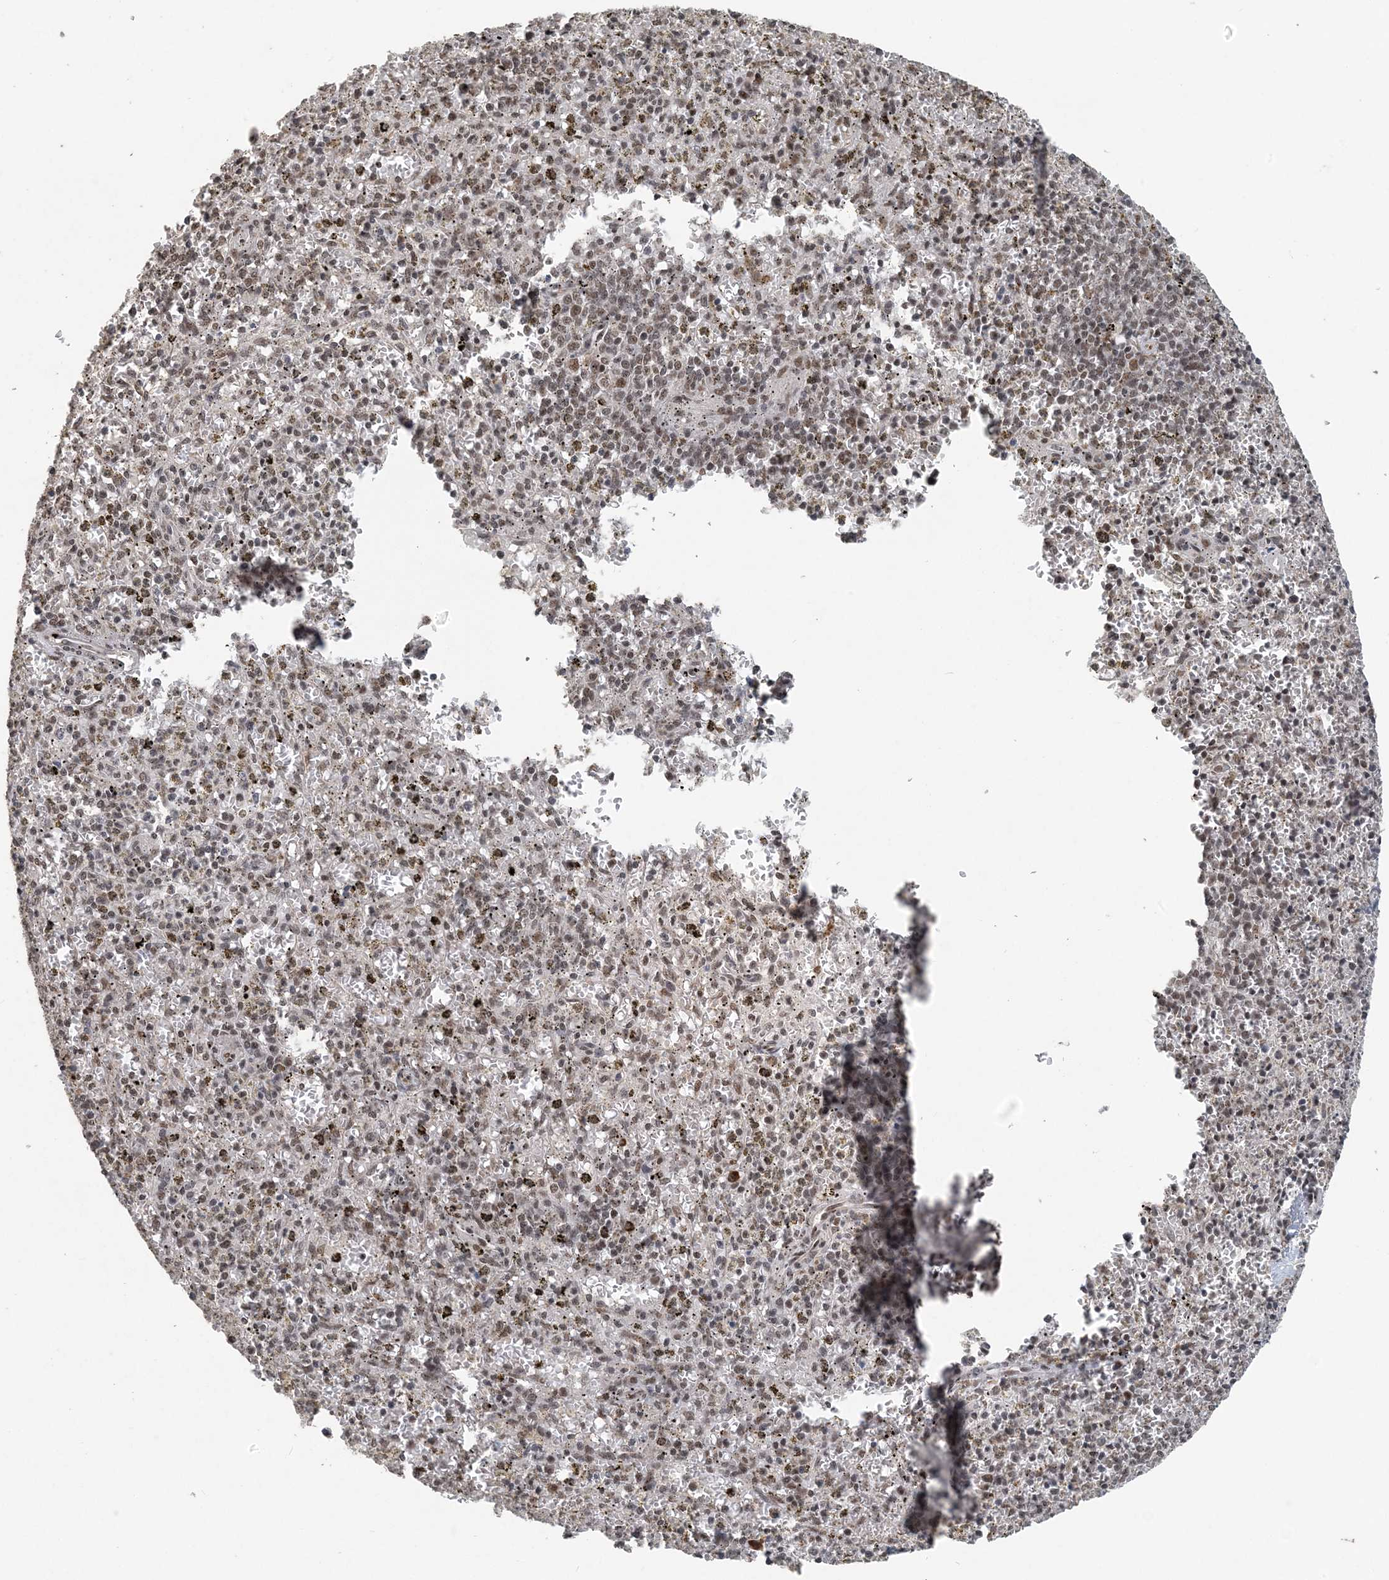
{"staining": {"intensity": "weak", "quantity": "25%-75%", "location": "nuclear"}, "tissue": "spleen", "cell_type": "Cells in red pulp", "image_type": "normal", "snomed": [{"axis": "morphology", "description": "Normal tissue, NOS"}, {"axis": "topography", "description": "Spleen"}], "caption": "Protein staining of unremarkable spleen exhibits weak nuclear staining in about 25%-75% of cells in red pulp.", "gene": "MBD2", "patient": {"sex": "male", "age": 72}}